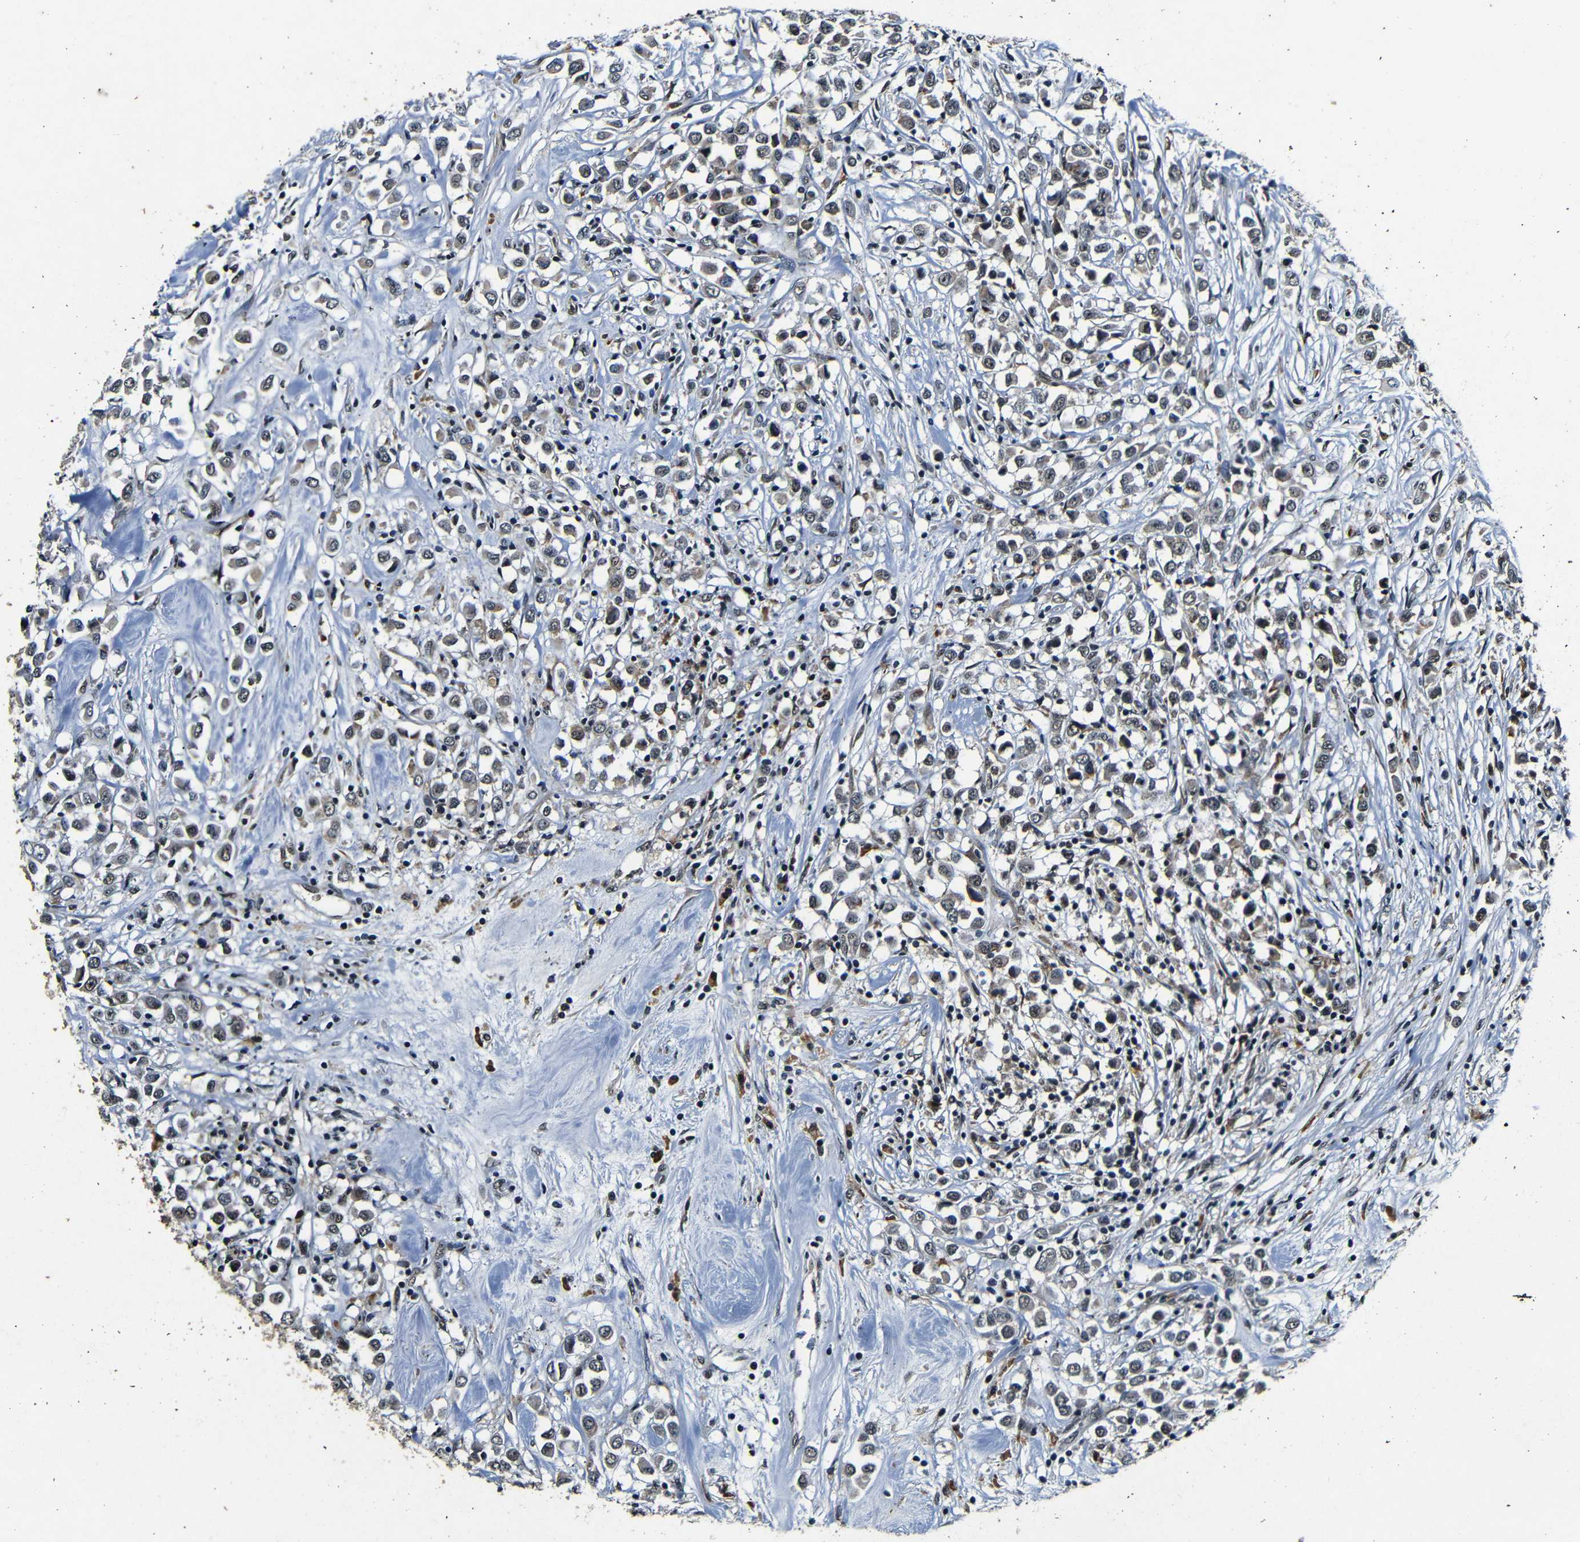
{"staining": {"intensity": "weak", "quantity": ">75%", "location": "cytoplasmic/membranous,nuclear"}, "tissue": "breast cancer", "cell_type": "Tumor cells", "image_type": "cancer", "snomed": [{"axis": "morphology", "description": "Duct carcinoma"}, {"axis": "topography", "description": "Breast"}], "caption": "Immunohistochemical staining of human breast cancer (invasive ductal carcinoma) shows low levels of weak cytoplasmic/membranous and nuclear positivity in approximately >75% of tumor cells.", "gene": "FOXD4", "patient": {"sex": "female", "age": 61}}